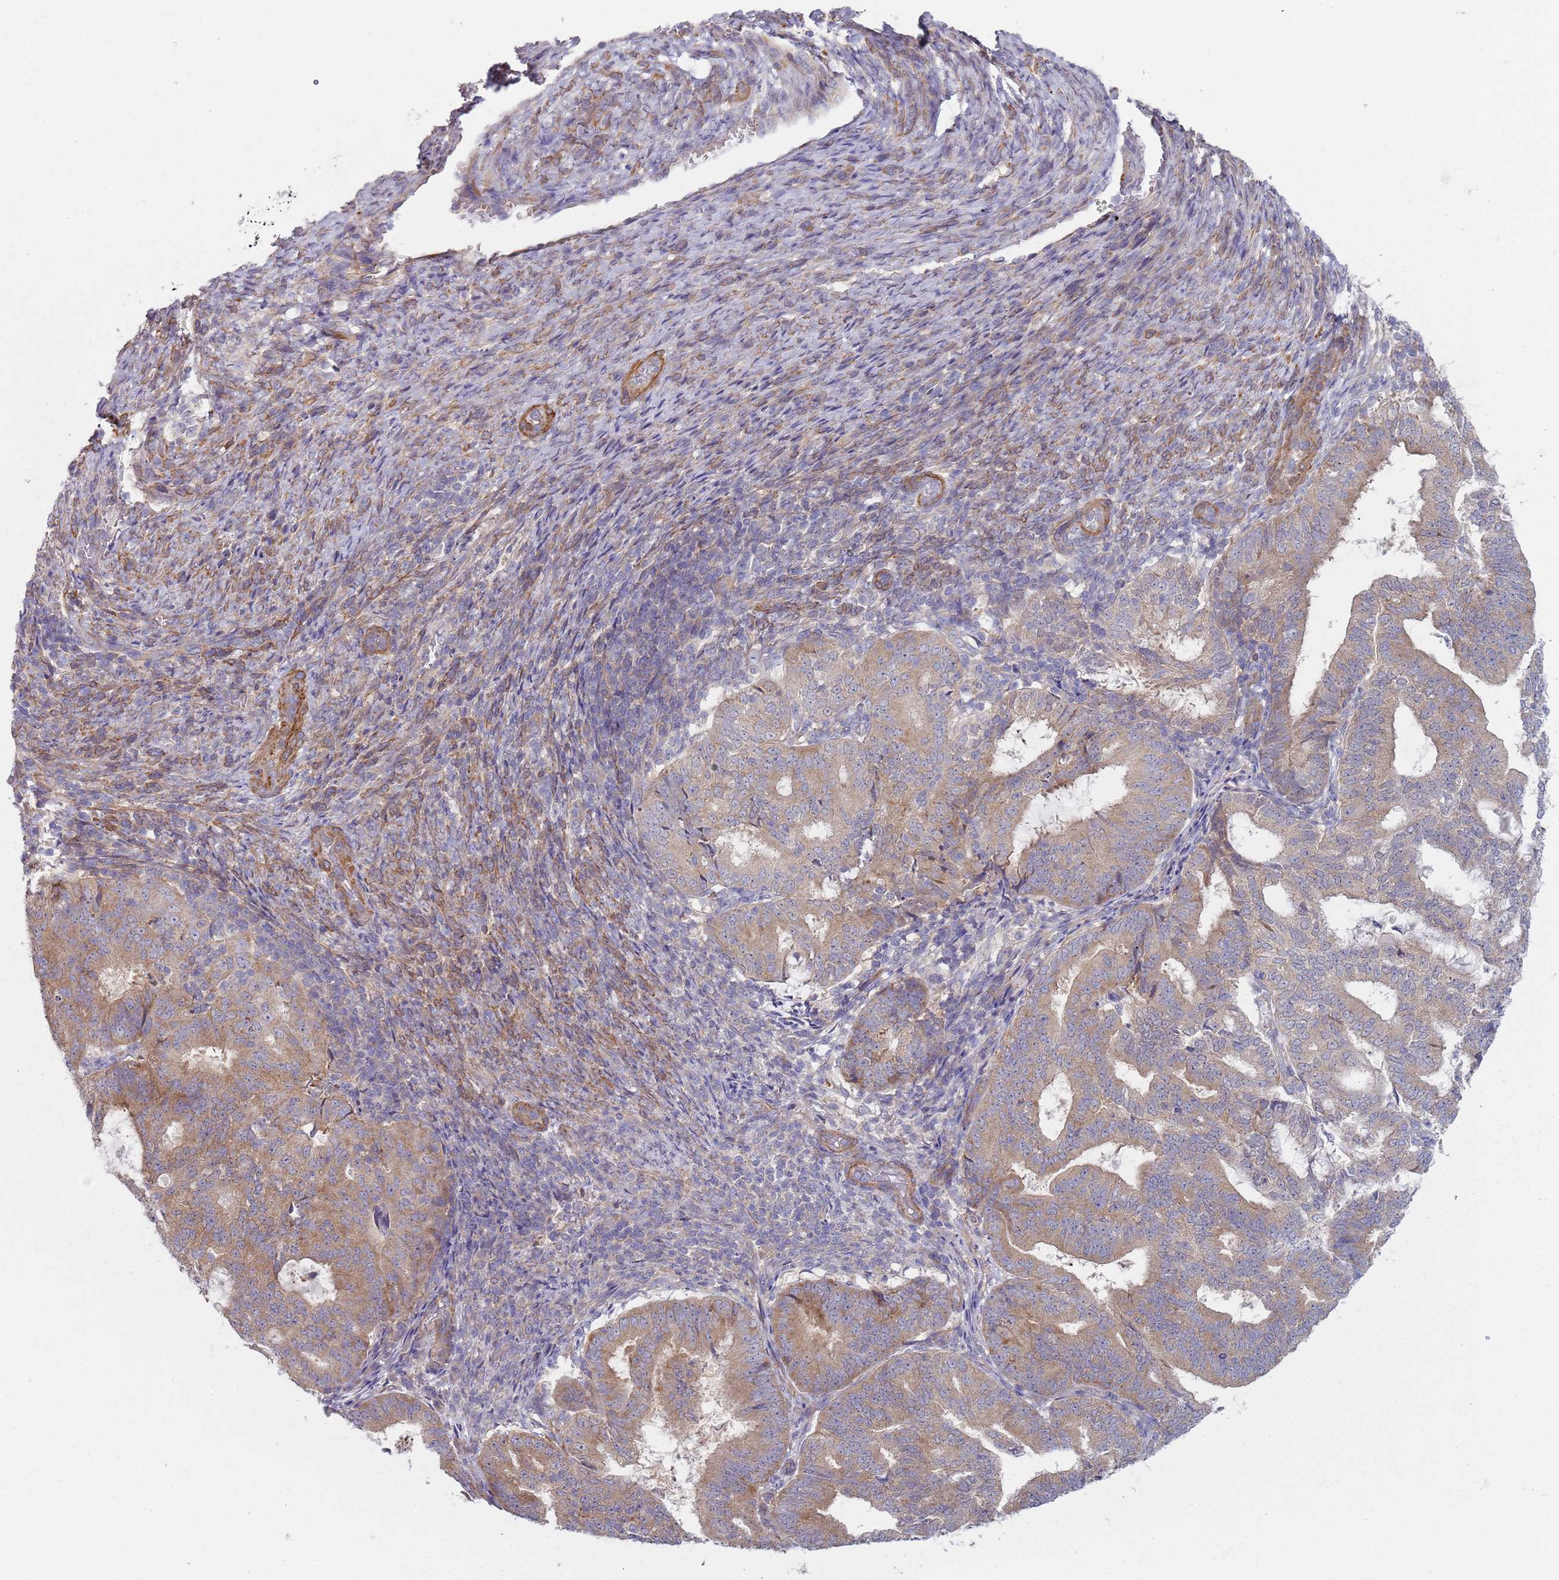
{"staining": {"intensity": "moderate", "quantity": ">75%", "location": "cytoplasmic/membranous"}, "tissue": "endometrial cancer", "cell_type": "Tumor cells", "image_type": "cancer", "snomed": [{"axis": "morphology", "description": "Adenocarcinoma, NOS"}, {"axis": "topography", "description": "Endometrium"}], "caption": "An image showing moderate cytoplasmic/membranous staining in approximately >75% of tumor cells in endometrial adenocarcinoma, as visualized by brown immunohistochemical staining.", "gene": "SLC26A6", "patient": {"sex": "female", "age": 70}}